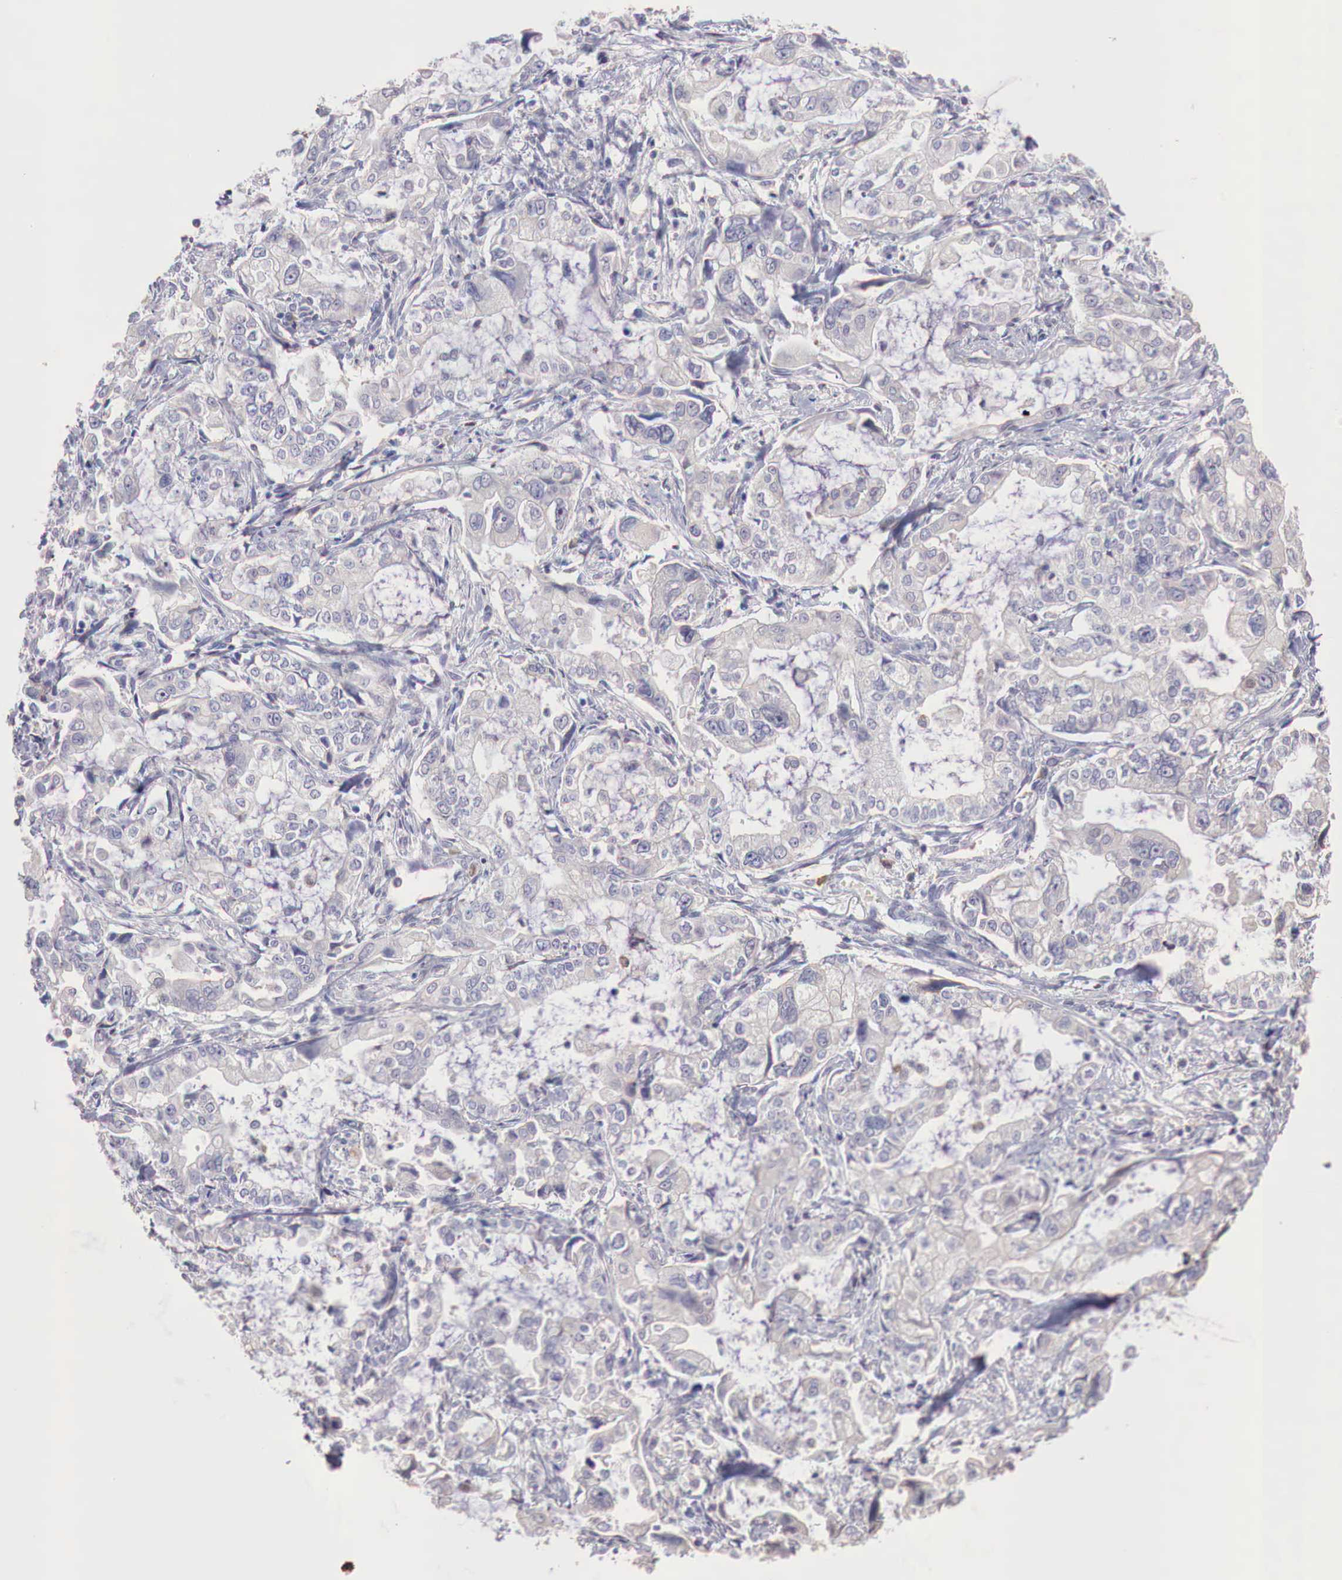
{"staining": {"intensity": "negative", "quantity": "none", "location": "none"}, "tissue": "stomach cancer", "cell_type": "Tumor cells", "image_type": "cancer", "snomed": [{"axis": "morphology", "description": "Adenocarcinoma, NOS"}, {"axis": "topography", "description": "Pancreas"}, {"axis": "topography", "description": "Stomach, upper"}], "caption": "This is a micrograph of immunohistochemistry (IHC) staining of adenocarcinoma (stomach), which shows no expression in tumor cells.", "gene": "XPNPEP2", "patient": {"sex": "male", "age": 77}}